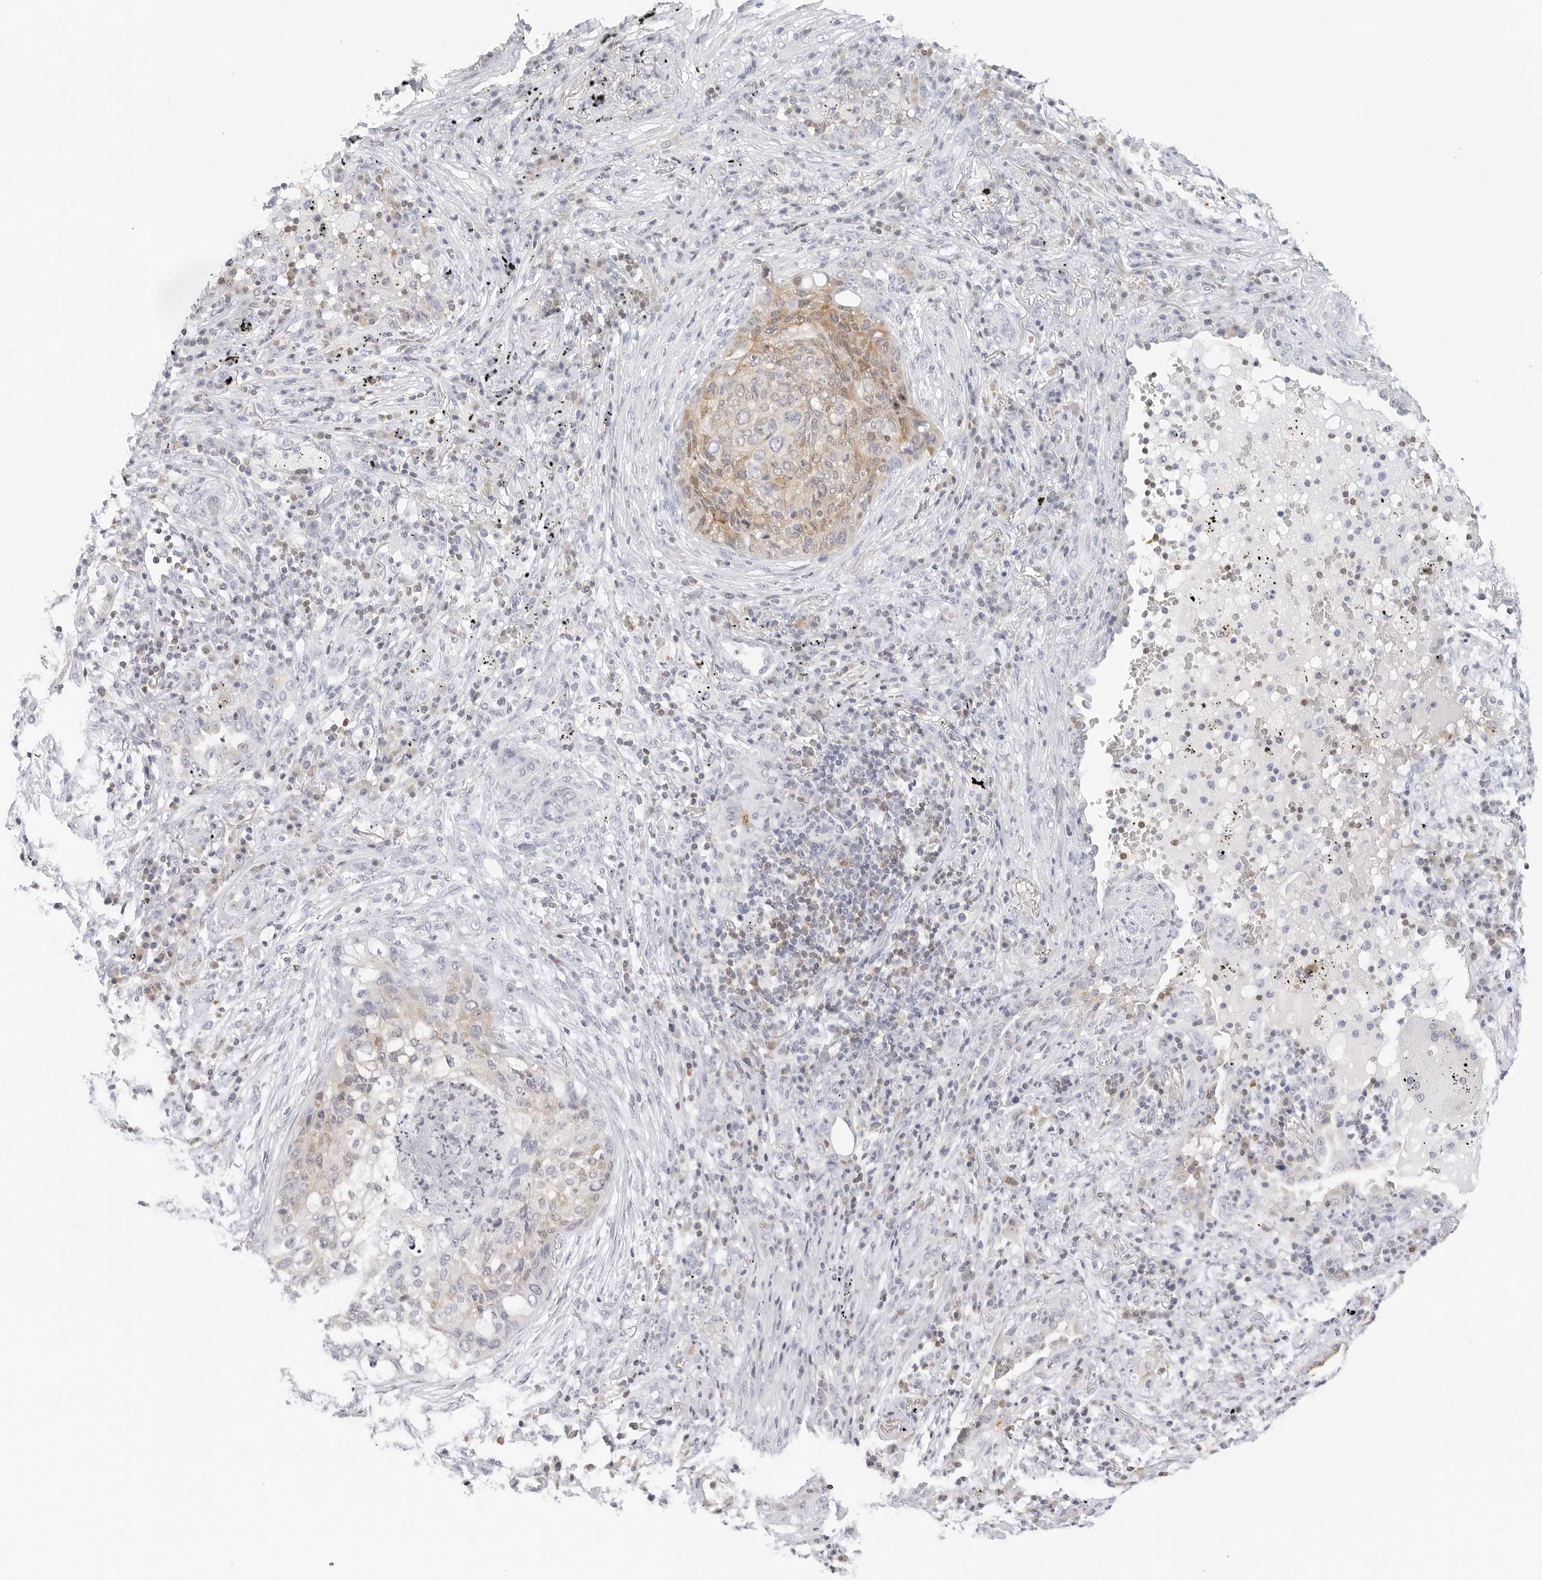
{"staining": {"intensity": "moderate", "quantity": "25%-75%", "location": "cytoplasmic/membranous"}, "tissue": "lung cancer", "cell_type": "Tumor cells", "image_type": "cancer", "snomed": [{"axis": "morphology", "description": "Squamous cell carcinoma, NOS"}, {"axis": "topography", "description": "Lung"}], "caption": "Tumor cells display medium levels of moderate cytoplasmic/membranous expression in about 25%-75% of cells in lung cancer (squamous cell carcinoma). The staining is performed using DAB brown chromogen to label protein expression. The nuclei are counter-stained blue using hematoxylin.", "gene": "SLC9A3R1", "patient": {"sex": "female", "age": 63}}